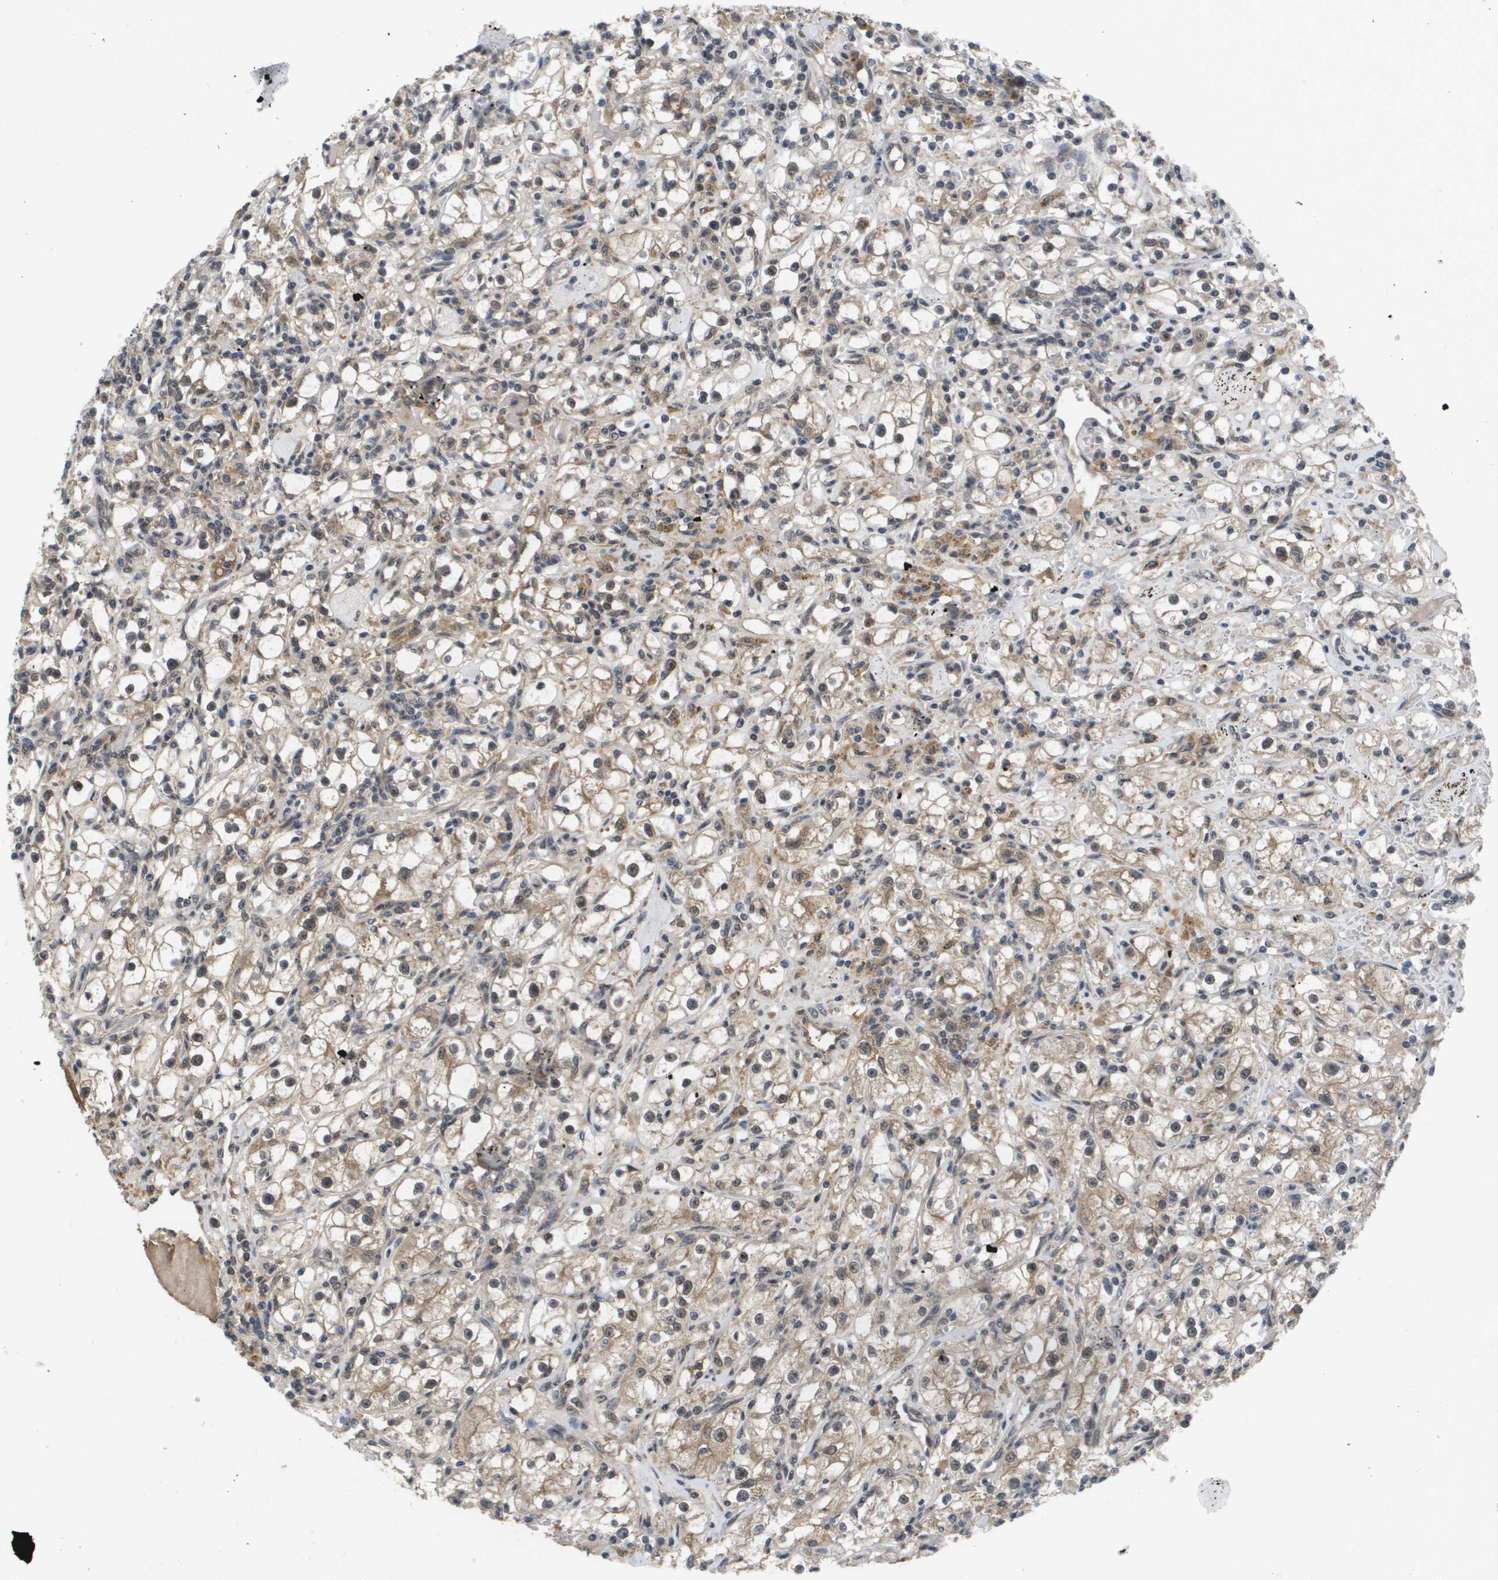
{"staining": {"intensity": "weak", "quantity": "<25%", "location": "cytoplasmic/membranous,nuclear"}, "tissue": "renal cancer", "cell_type": "Tumor cells", "image_type": "cancer", "snomed": [{"axis": "morphology", "description": "Adenocarcinoma, NOS"}, {"axis": "topography", "description": "Kidney"}], "caption": "The IHC histopathology image has no significant positivity in tumor cells of renal adenocarcinoma tissue.", "gene": "AMBRA1", "patient": {"sex": "male", "age": 56}}